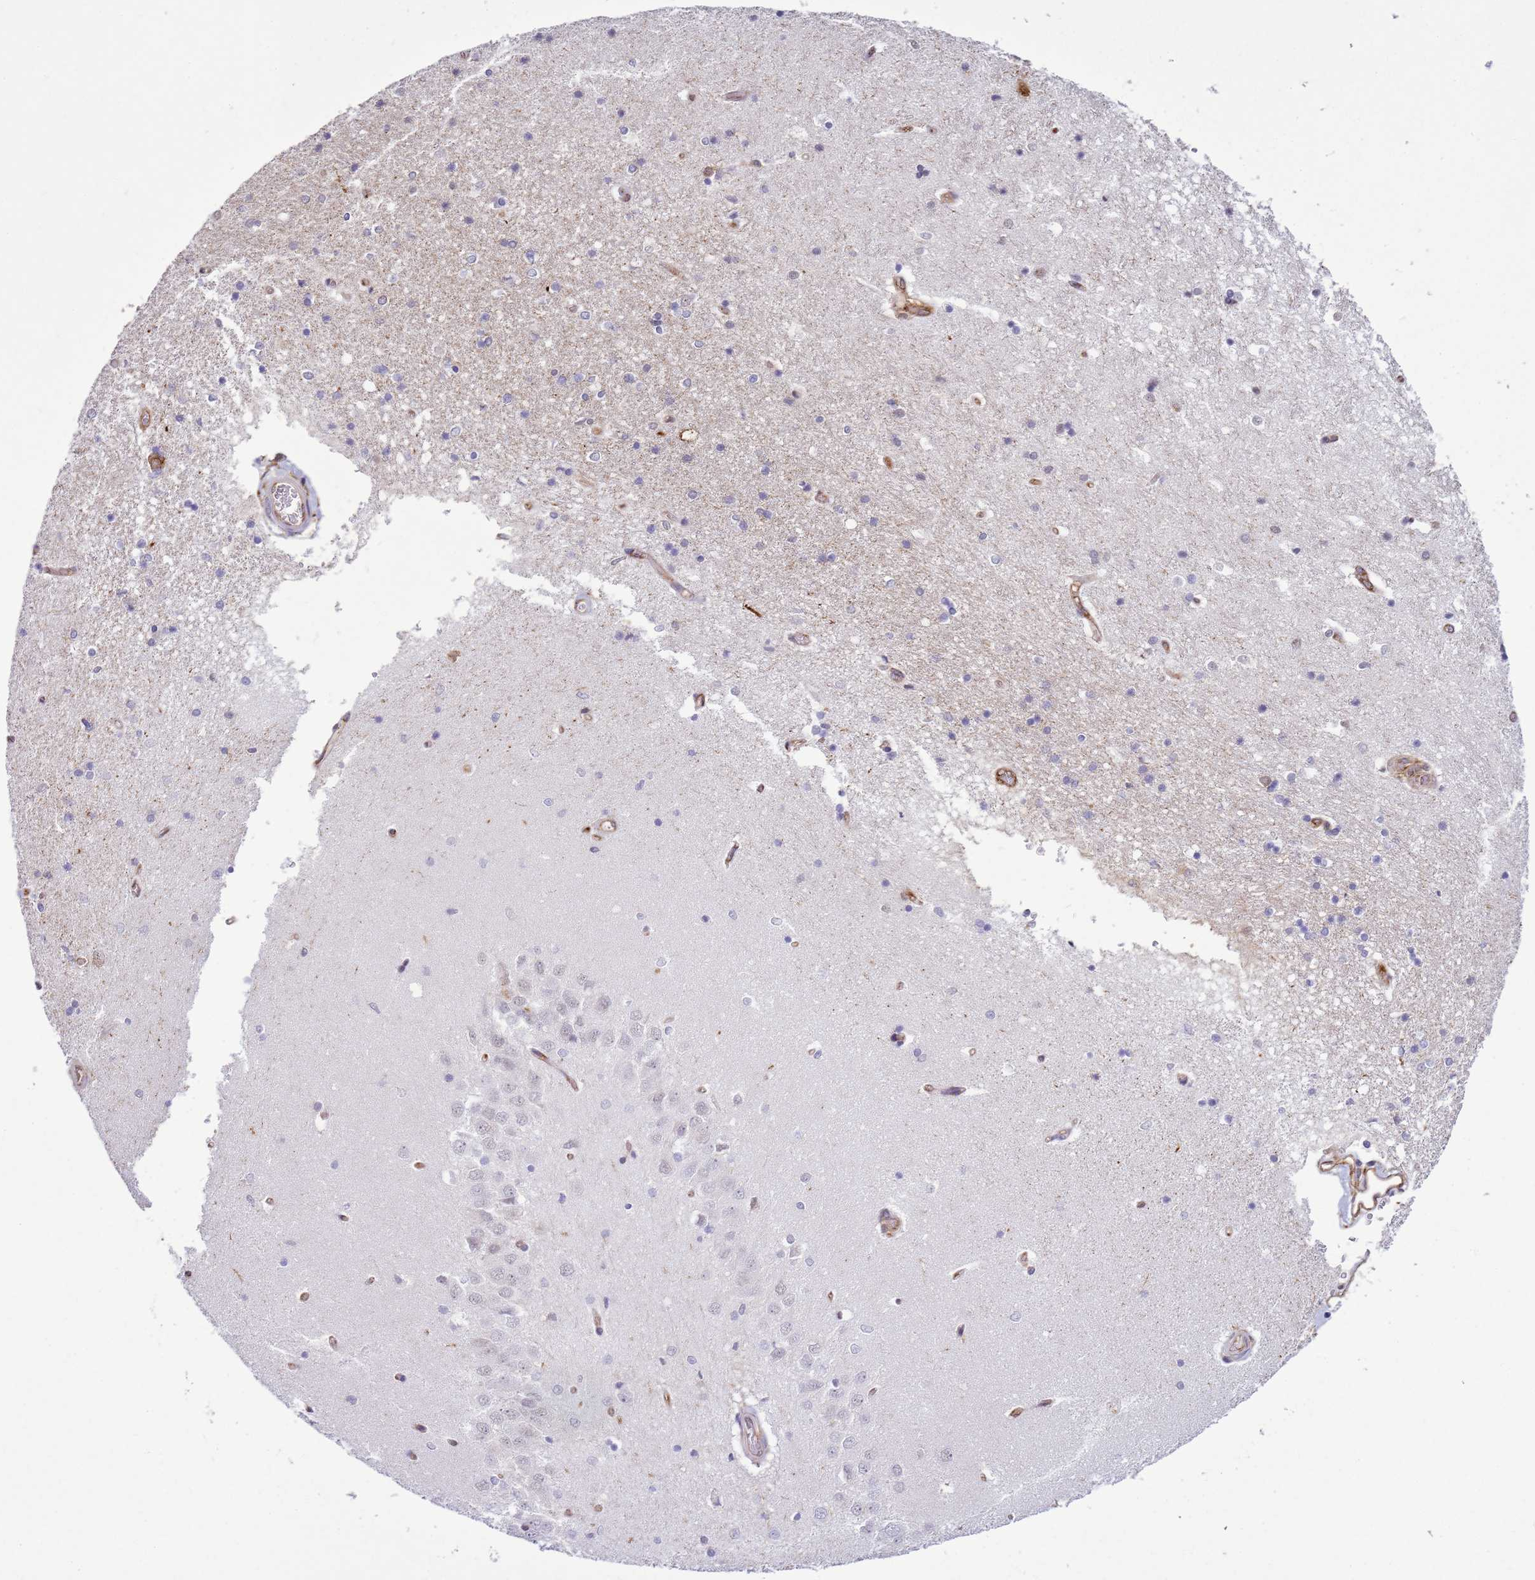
{"staining": {"intensity": "negative", "quantity": "none", "location": "none"}, "tissue": "hippocampus", "cell_type": "Glial cells", "image_type": "normal", "snomed": [{"axis": "morphology", "description": "Normal tissue, NOS"}, {"axis": "topography", "description": "Hippocampus"}], "caption": "A photomicrograph of human hippocampus is negative for staining in glial cells. The staining was performed using DAB to visualize the protein expression in brown, while the nuclei were stained in blue with hematoxylin (Magnification: 20x).", "gene": "GABRE", "patient": {"sex": "male", "age": 45}}